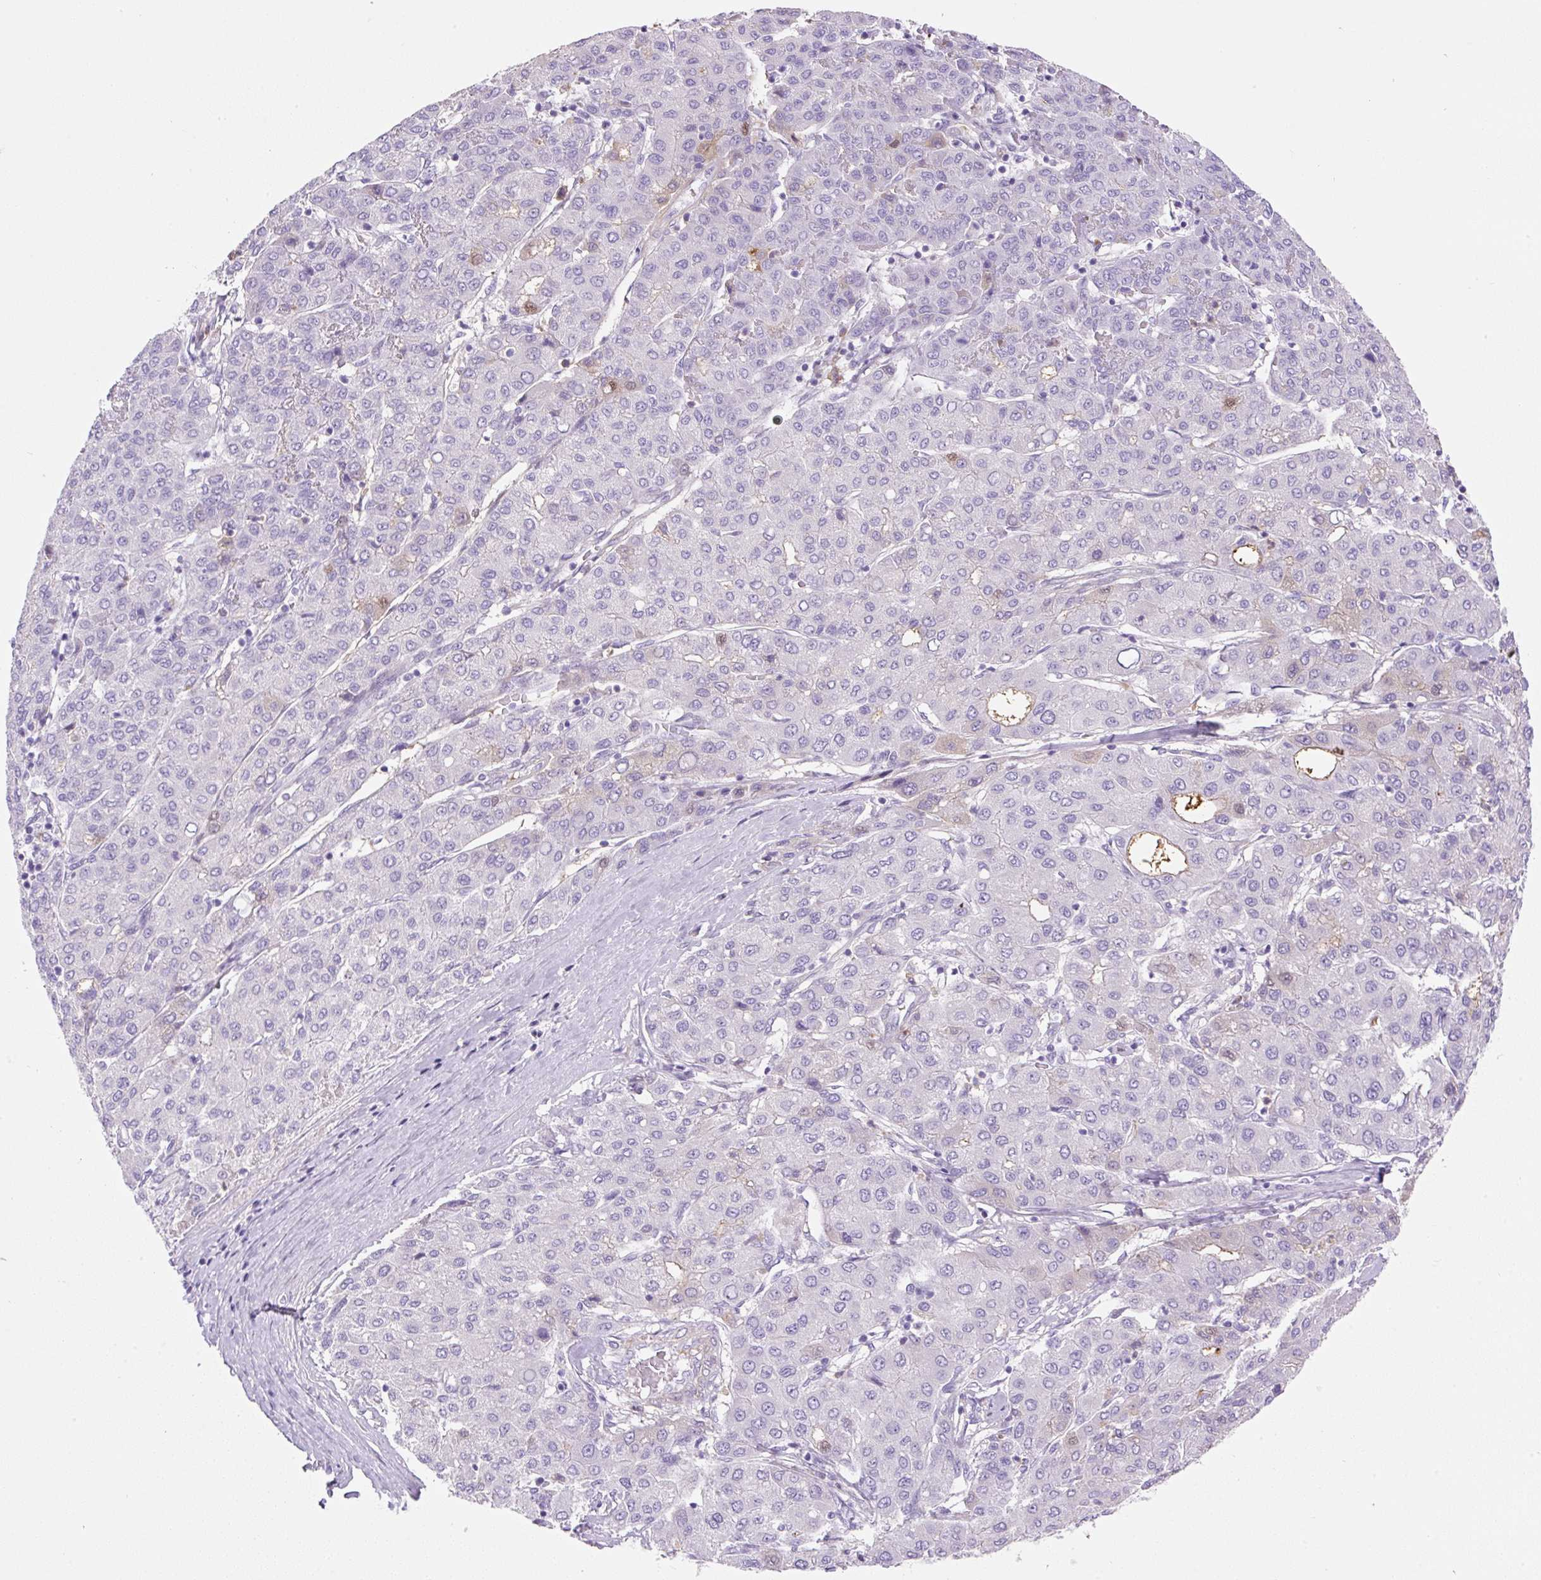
{"staining": {"intensity": "negative", "quantity": "none", "location": "none"}, "tissue": "liver cancer", "cell_type": "Tumor cells", "image_type": "cancer", "snomed": [{"axis": "morphology", "description": "Carcinoma, Hepatocellular, NOS"}, {"axis": "topography", "description": "Liver"}], "caption": "This is a histopathology image of immunohistochemistry (IHC) staining of hepatocellular carcinoma (liver), which shows no positivity in tumor cells.", "gene": "TDRD15", "patient": {"sex": "male", "age": 65}}